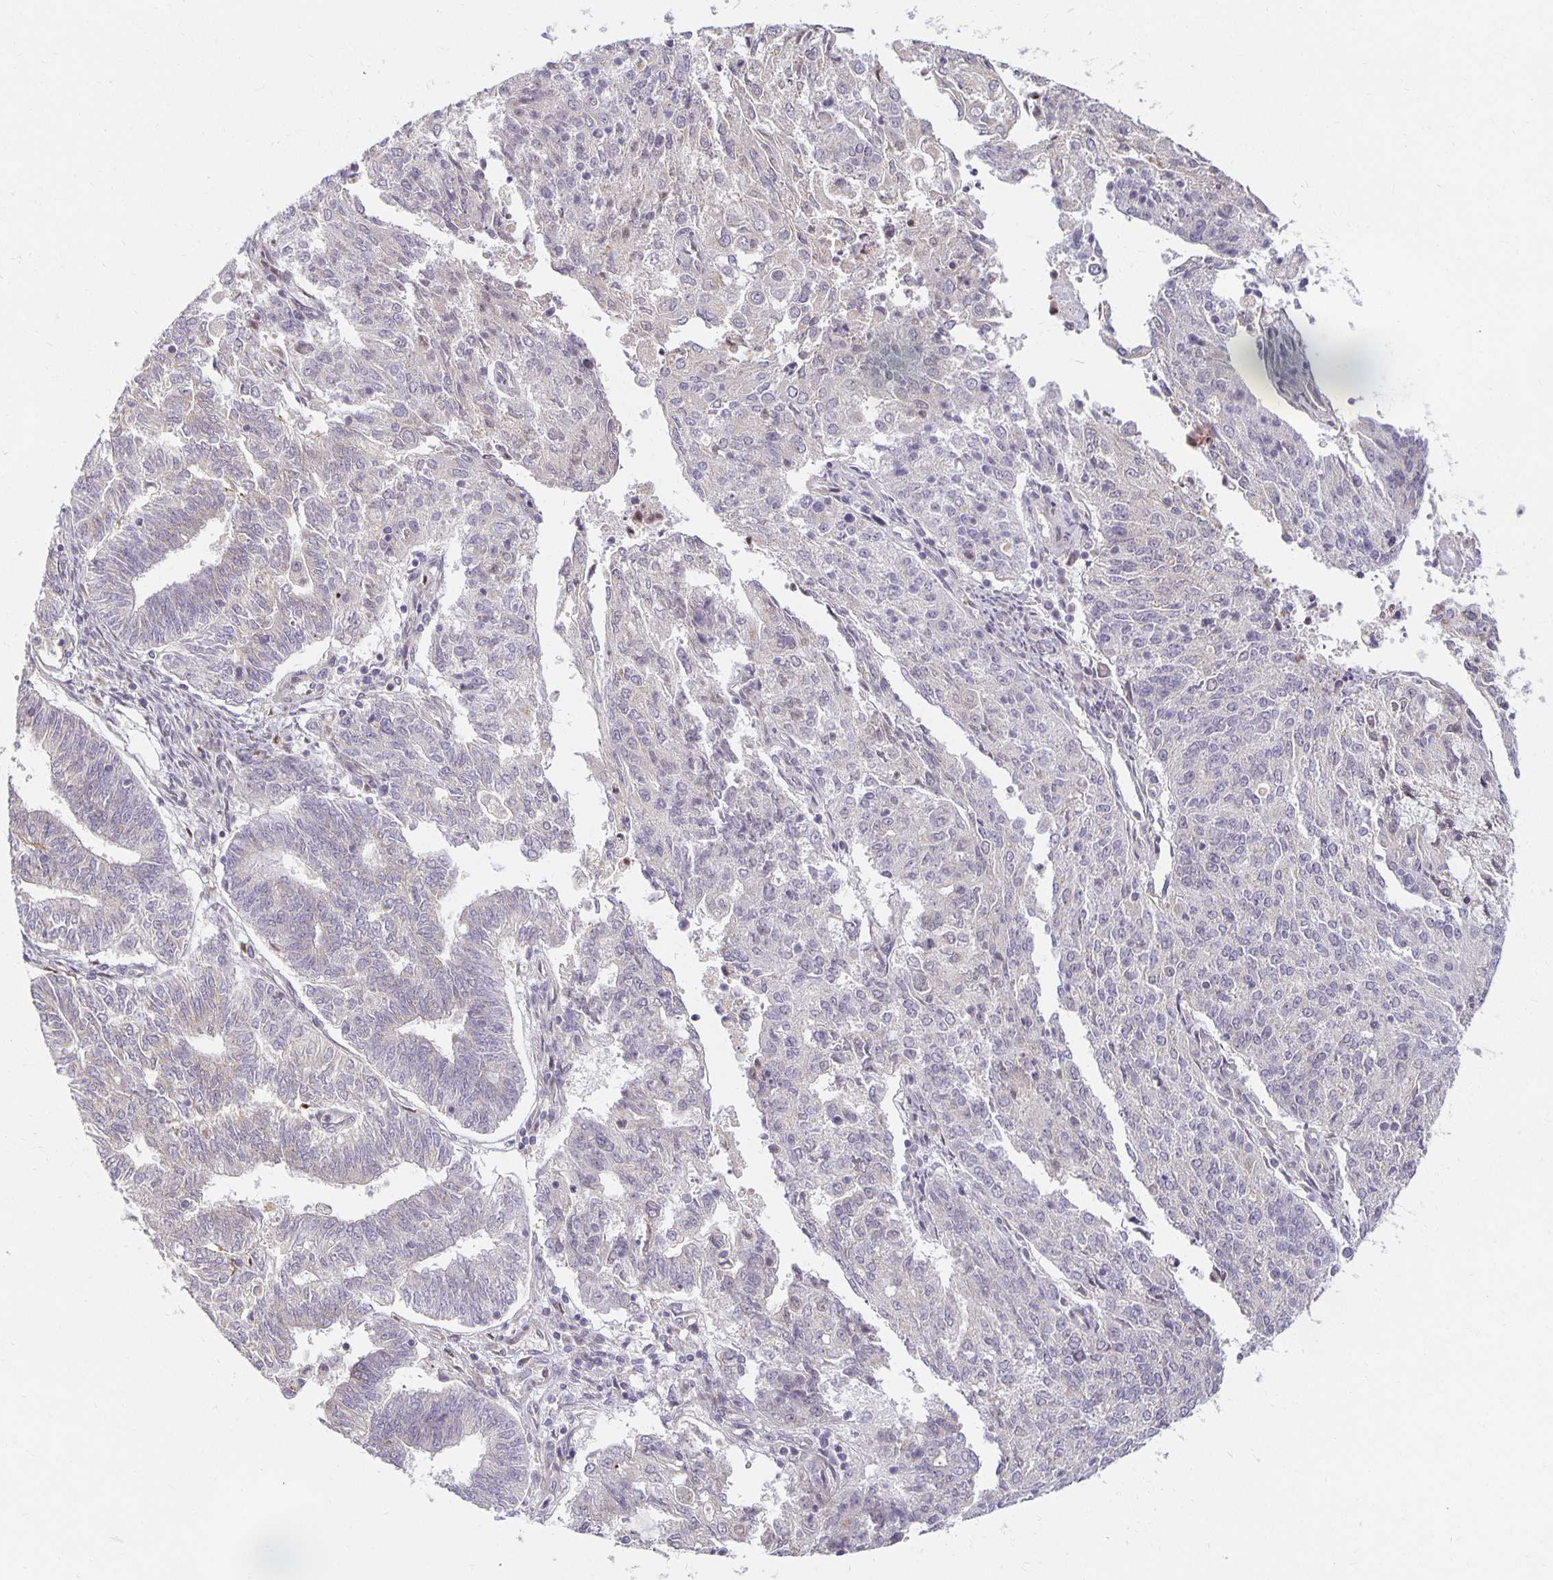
{"staining": {"intensity": "negative", "quantity": "none", "location": "none"}, "tissue": "endometrial cancer", "cell_type": "Tumor cells", "image_type": "cancer", "snomed": [{"axis": "morphology", "description": "Adenocarcinoma, NOS"}, {"axis": "topography", "description": "Endometrium"}], "caption": "This photomicrograph is of endometrial cancer stained with immunohistochemistry to label a protein in brown with the nuclei are counter-stained blue. There is no expression in tumor cells.", "gene": "EHF", "patient": {"sex": "female", "age": 82}}